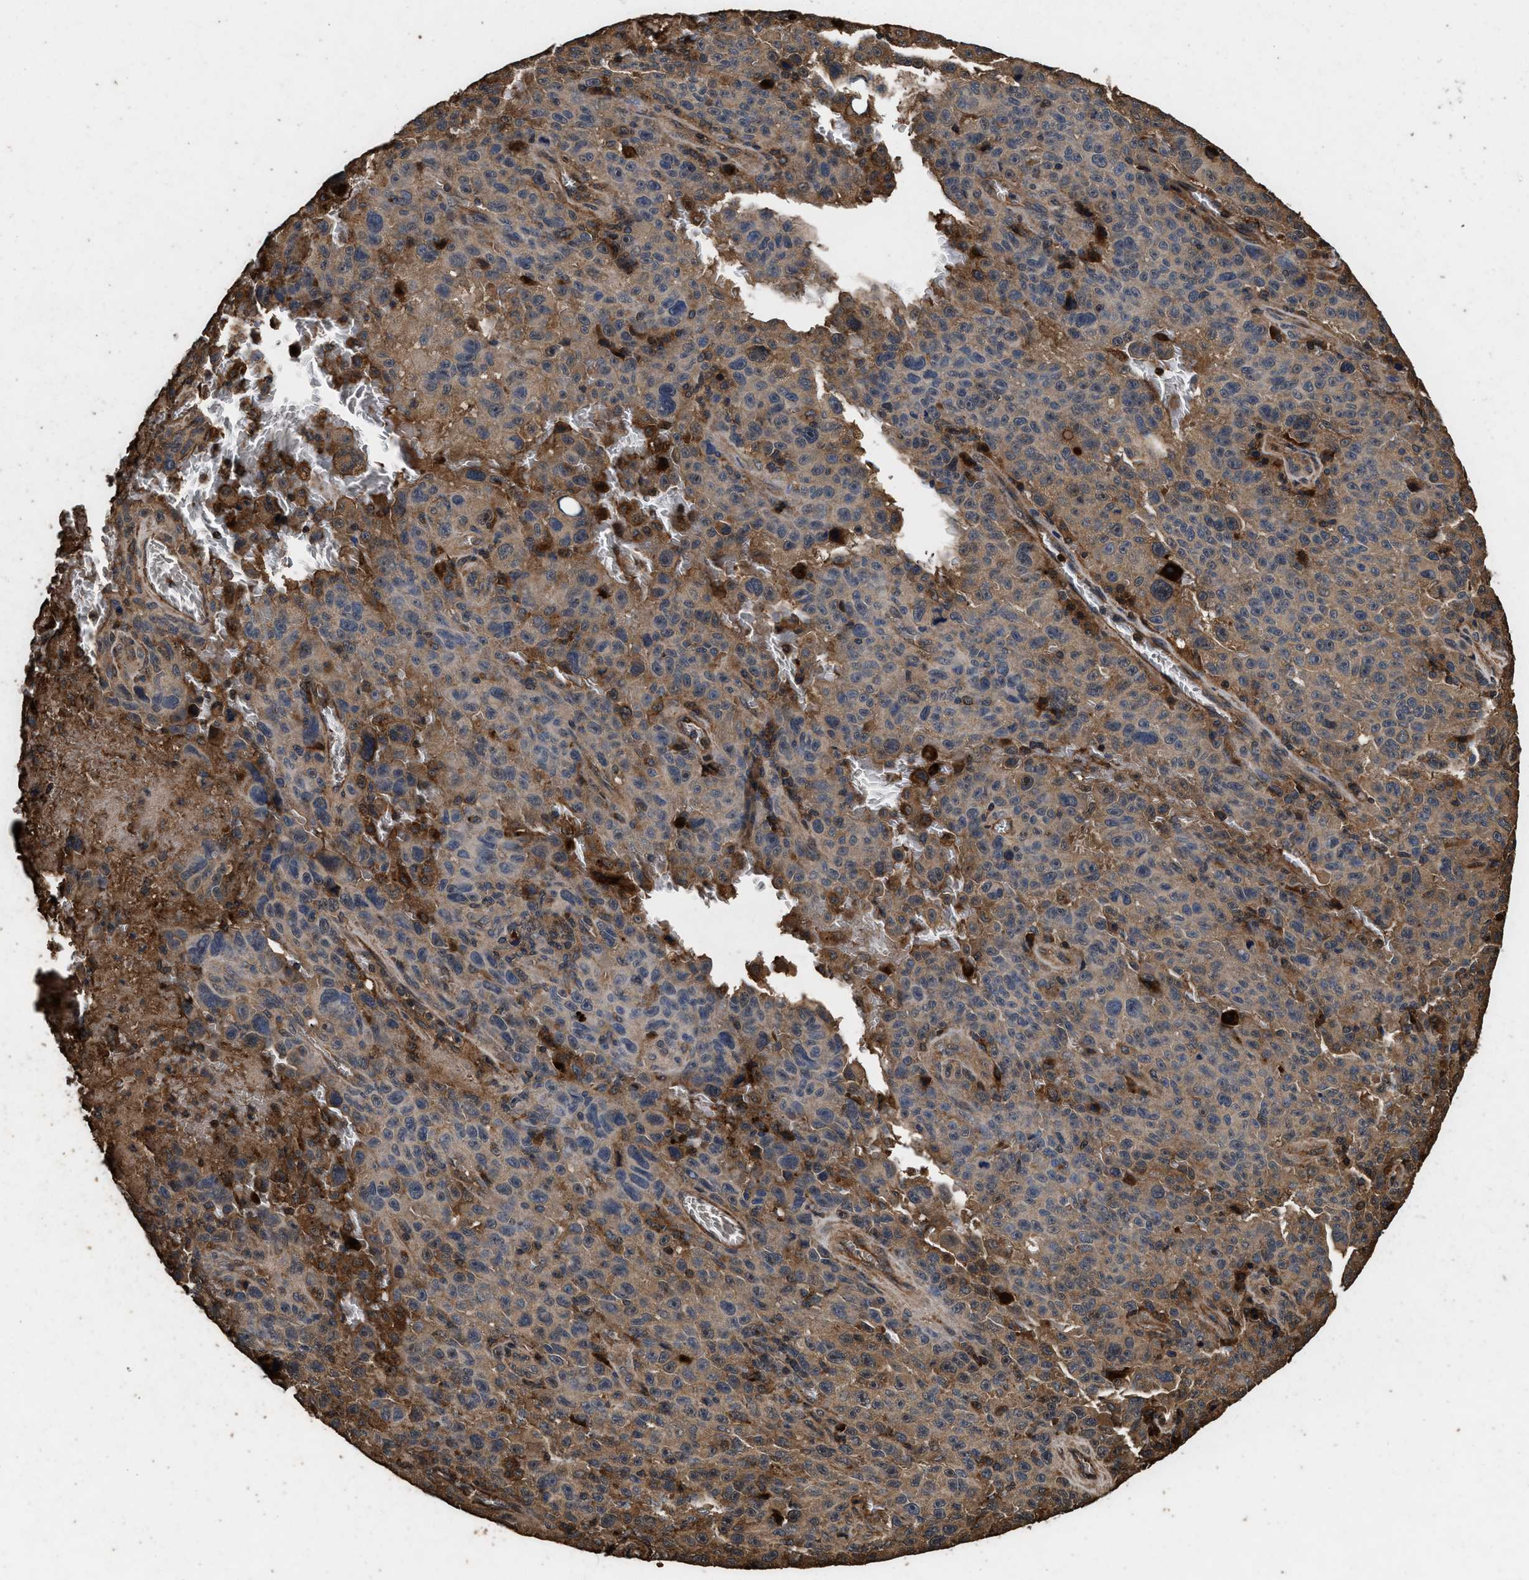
{"staining": {"intensity": "moderate", "quantity": ">75%", "location": "cytoplasmic/membranous"}, "tissue": "melanoma", "cell_type": "Tumor cells", "image_type": "cancer", "snomed": [{"axis": "morphology", "description": "Malignant melanoma, NOS"}, {"axis": "topography", "description": "Skin"}], "caption": "Tumor cells reveal medium levels of moderate cytoplasmic/membranous positivity in approximately >75% of cells in human malignant melanoma. The protein of interest is stained brown, and the nuclei are stained in blue (DAB IHC with brightfield microscopy, high magnification).", "gene": "KYAT1", "patient": {"sex": "female", "age": 82}}